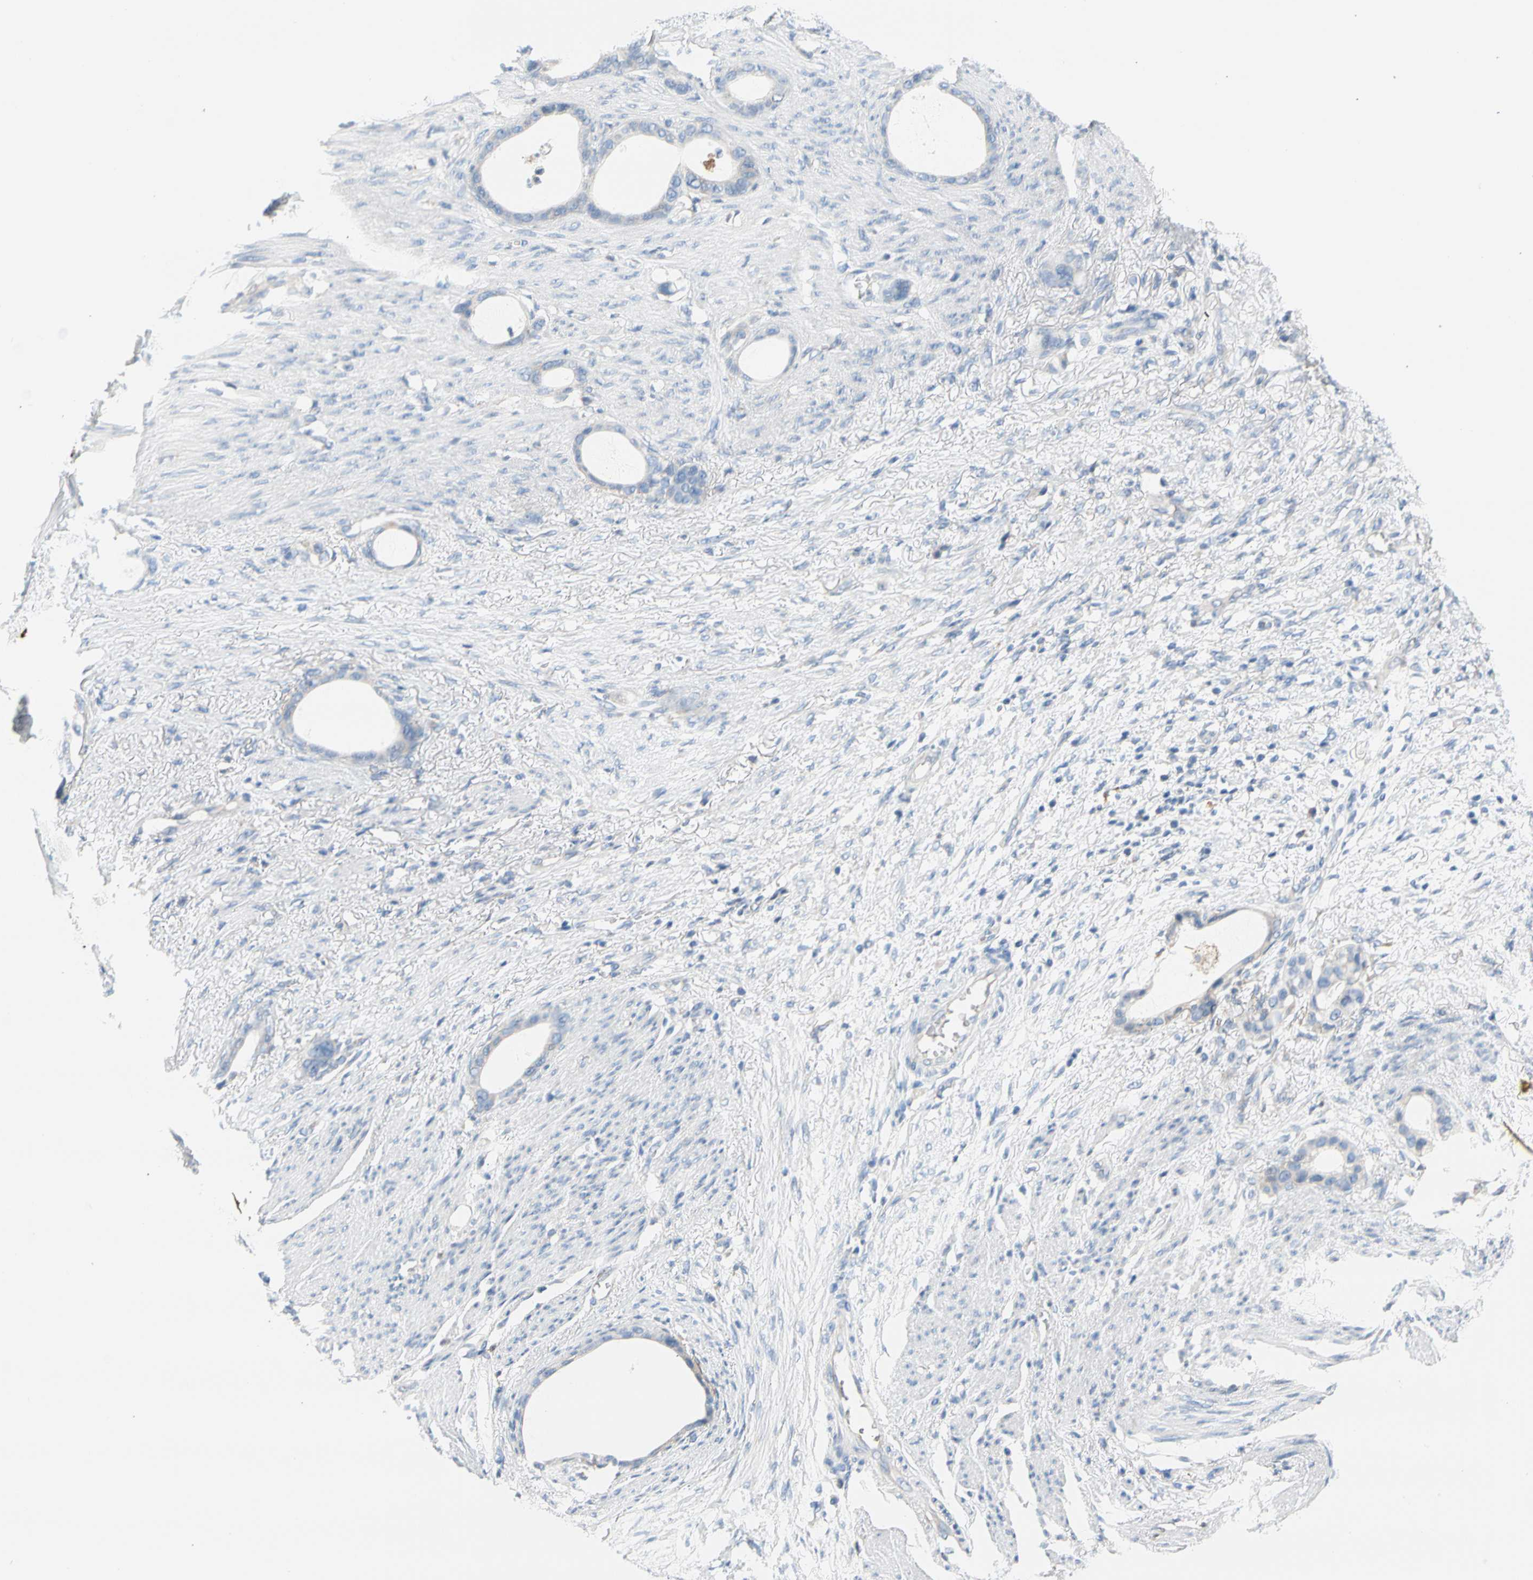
{"staining": {"intensity": "negative", "quantity": "none", "location": "none"}, "tissue": "stomach cancer", "cell_type": "Tumor cells", "image_type": "cancer", "snomed": [{"axis": "morphology", "description": "Adenocarcinoma, NOS"}, {"axis": "topography", "description": "Stomach"}], "caption": "Immunohistochemistry (IHC) image of stomach cancer (adenocarcinoma) stained for a protein (brown), which demonstrates no expression in tumor cells.", "gene": "STXBP1", "patient": {"sex": "female", "age": 75}}